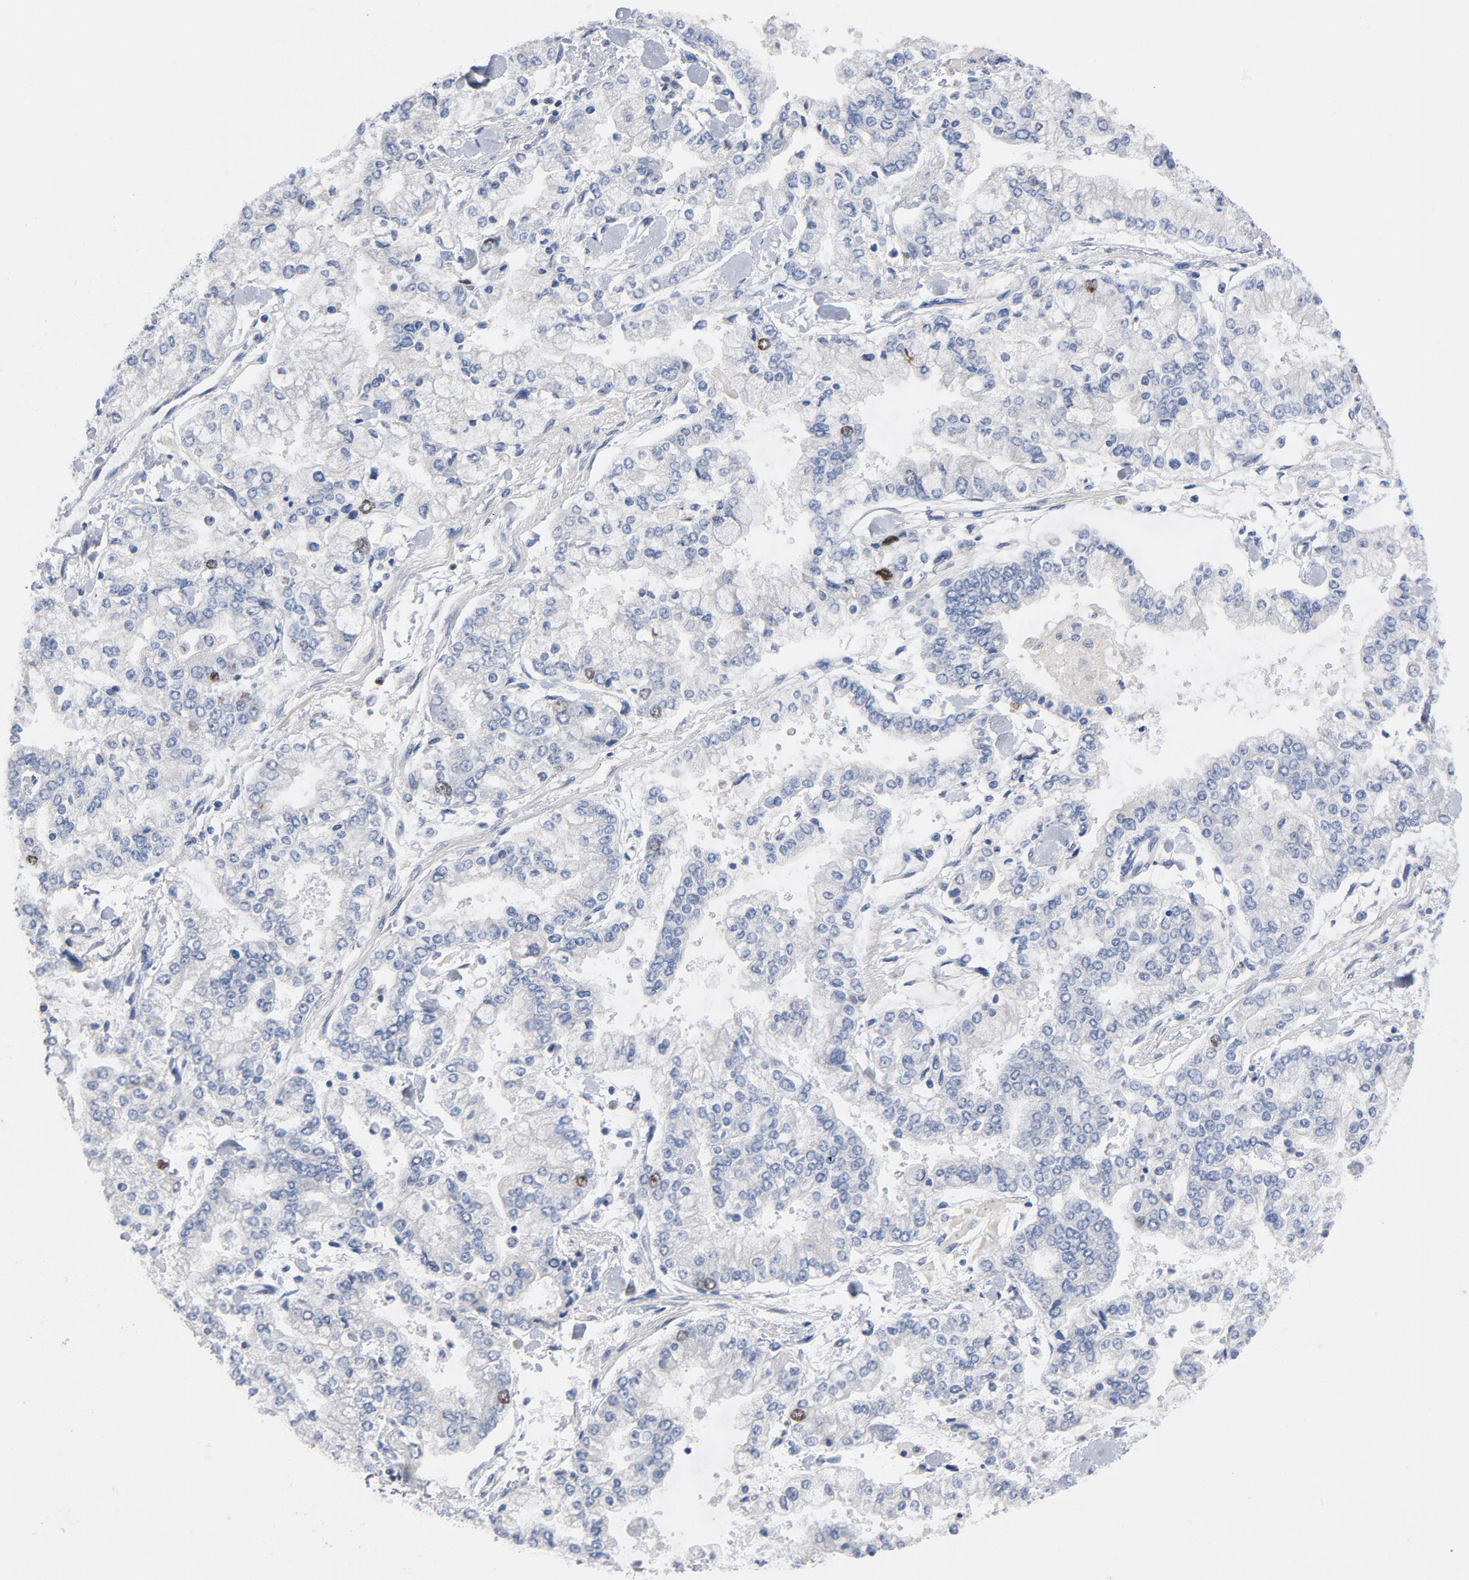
{"staining": {"intensity": "moderate", "quantity": "<25%", "location": "nuclear"}, "tissue": "stomach cancer", "cell_type": "Tumor cells", "image_type": "cancer", "snomed": [{"axis": "morphology", "description": "Normal tissue, NOS"}, {"axis": "morphology", "description": "Adenocarcinoma, NOS"}, {"axis": "topography", "description": "Stomach, upper"}, {"axis": "topography", "description": "Stomach"}], "caption": "The histopathology image displays a brown stain indicating the presence of a protein in the nuclear of tumor cells in adenocarcinoma (stomach).", "gene": "BIRC5", "patient": {"sex": "male", "age": 76}}